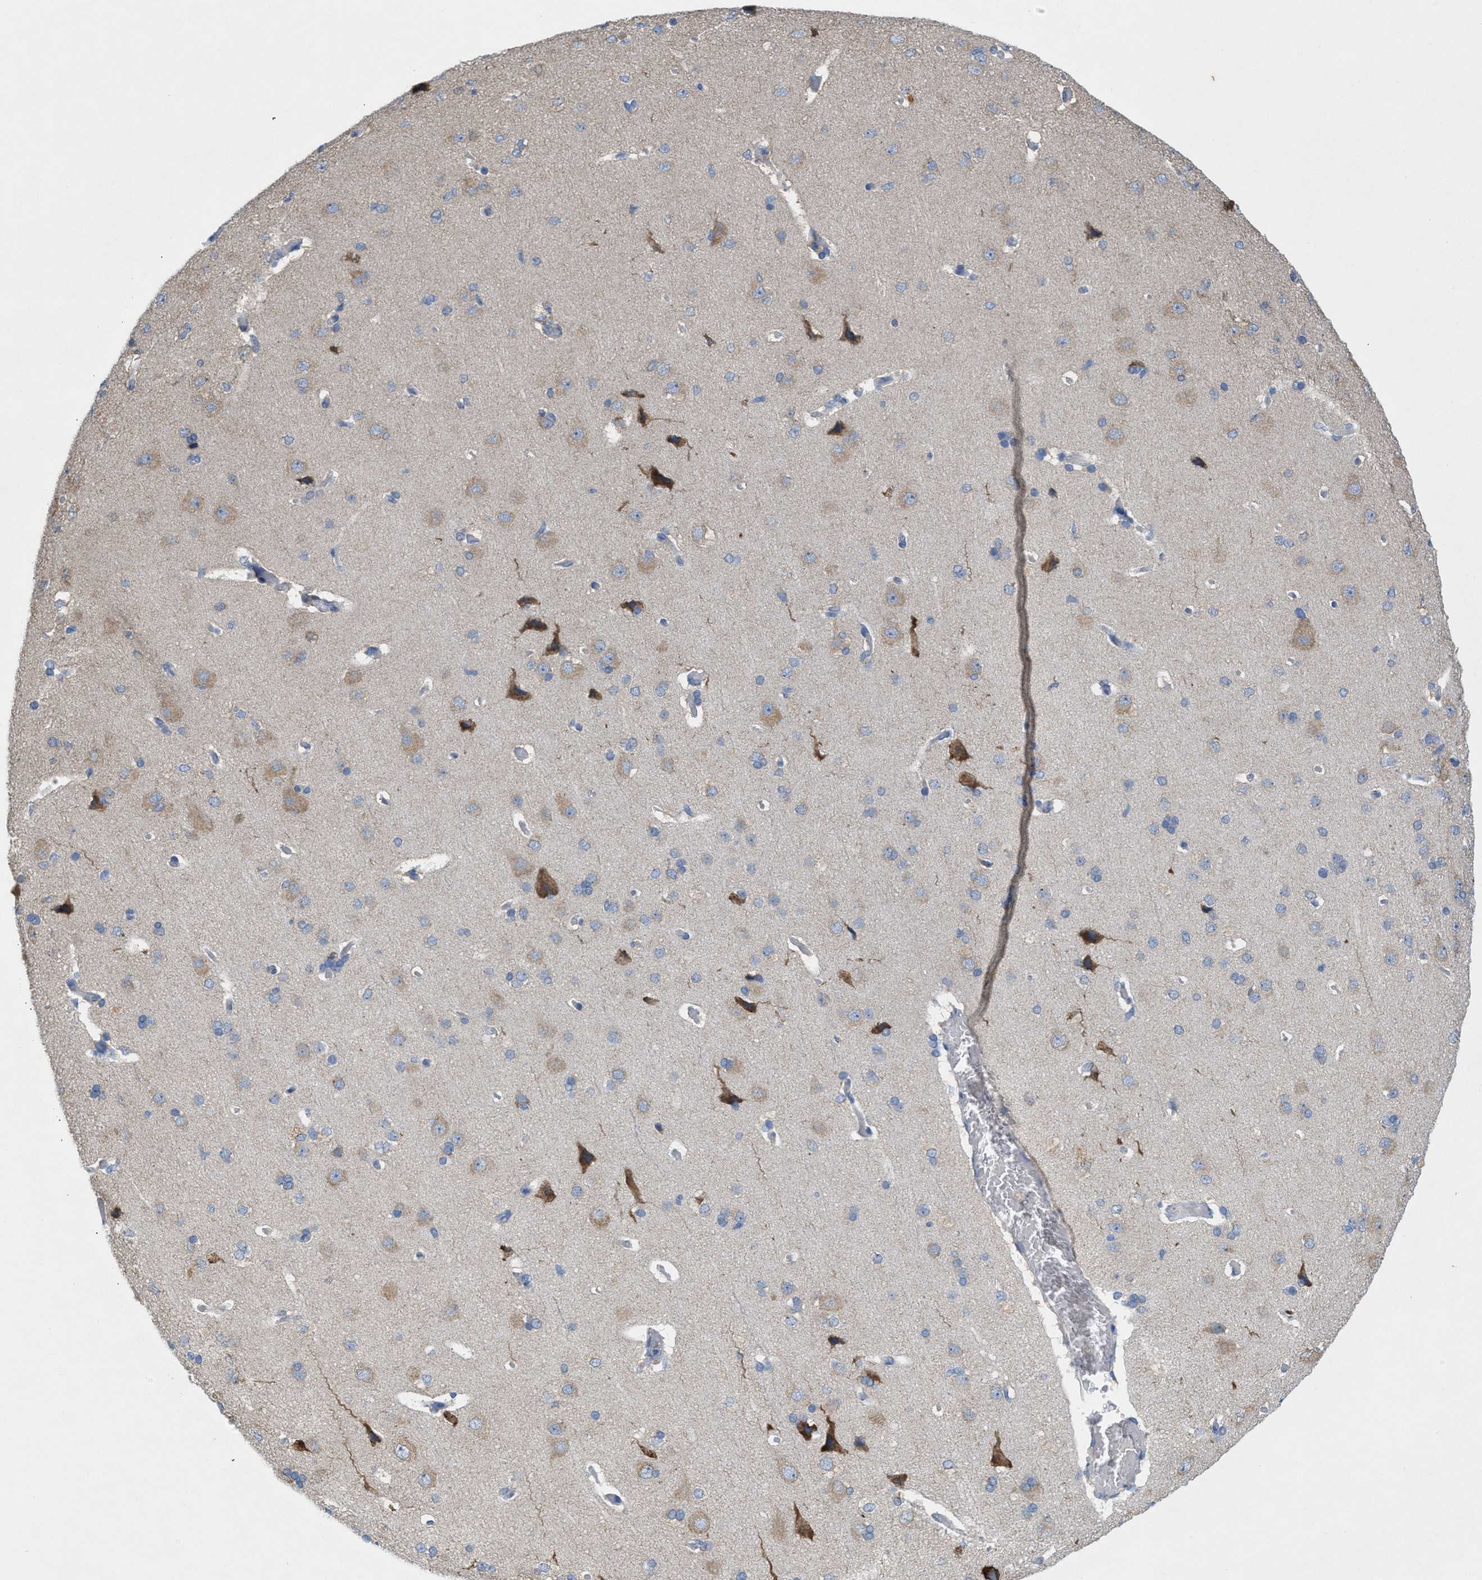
{"staining": {"intensity": "negative", "quantity": "none", "location": "none"}, "tissue": "cerebral cortex", "cell_type": "Endothelial cells", "image_type": "normal", "snomed": [{"axis": "morphology", "description": "Normal tissue, NOS"}, {"axis": "topography", "description": "Cerebral cortex"}], "caption": "This is a histopathology image of immunohistochemistry staining of unremarkable cerebral cortex, which shows no positivity in endothelial cells. (Stains: DAB immunohistochemistry (IHC) with hematoxylin counter stain, Microscopy: brightfield microscopy at high magnification).", "gene": "DYNC2I1", "patient": {"sex": "male", "age": 62}}